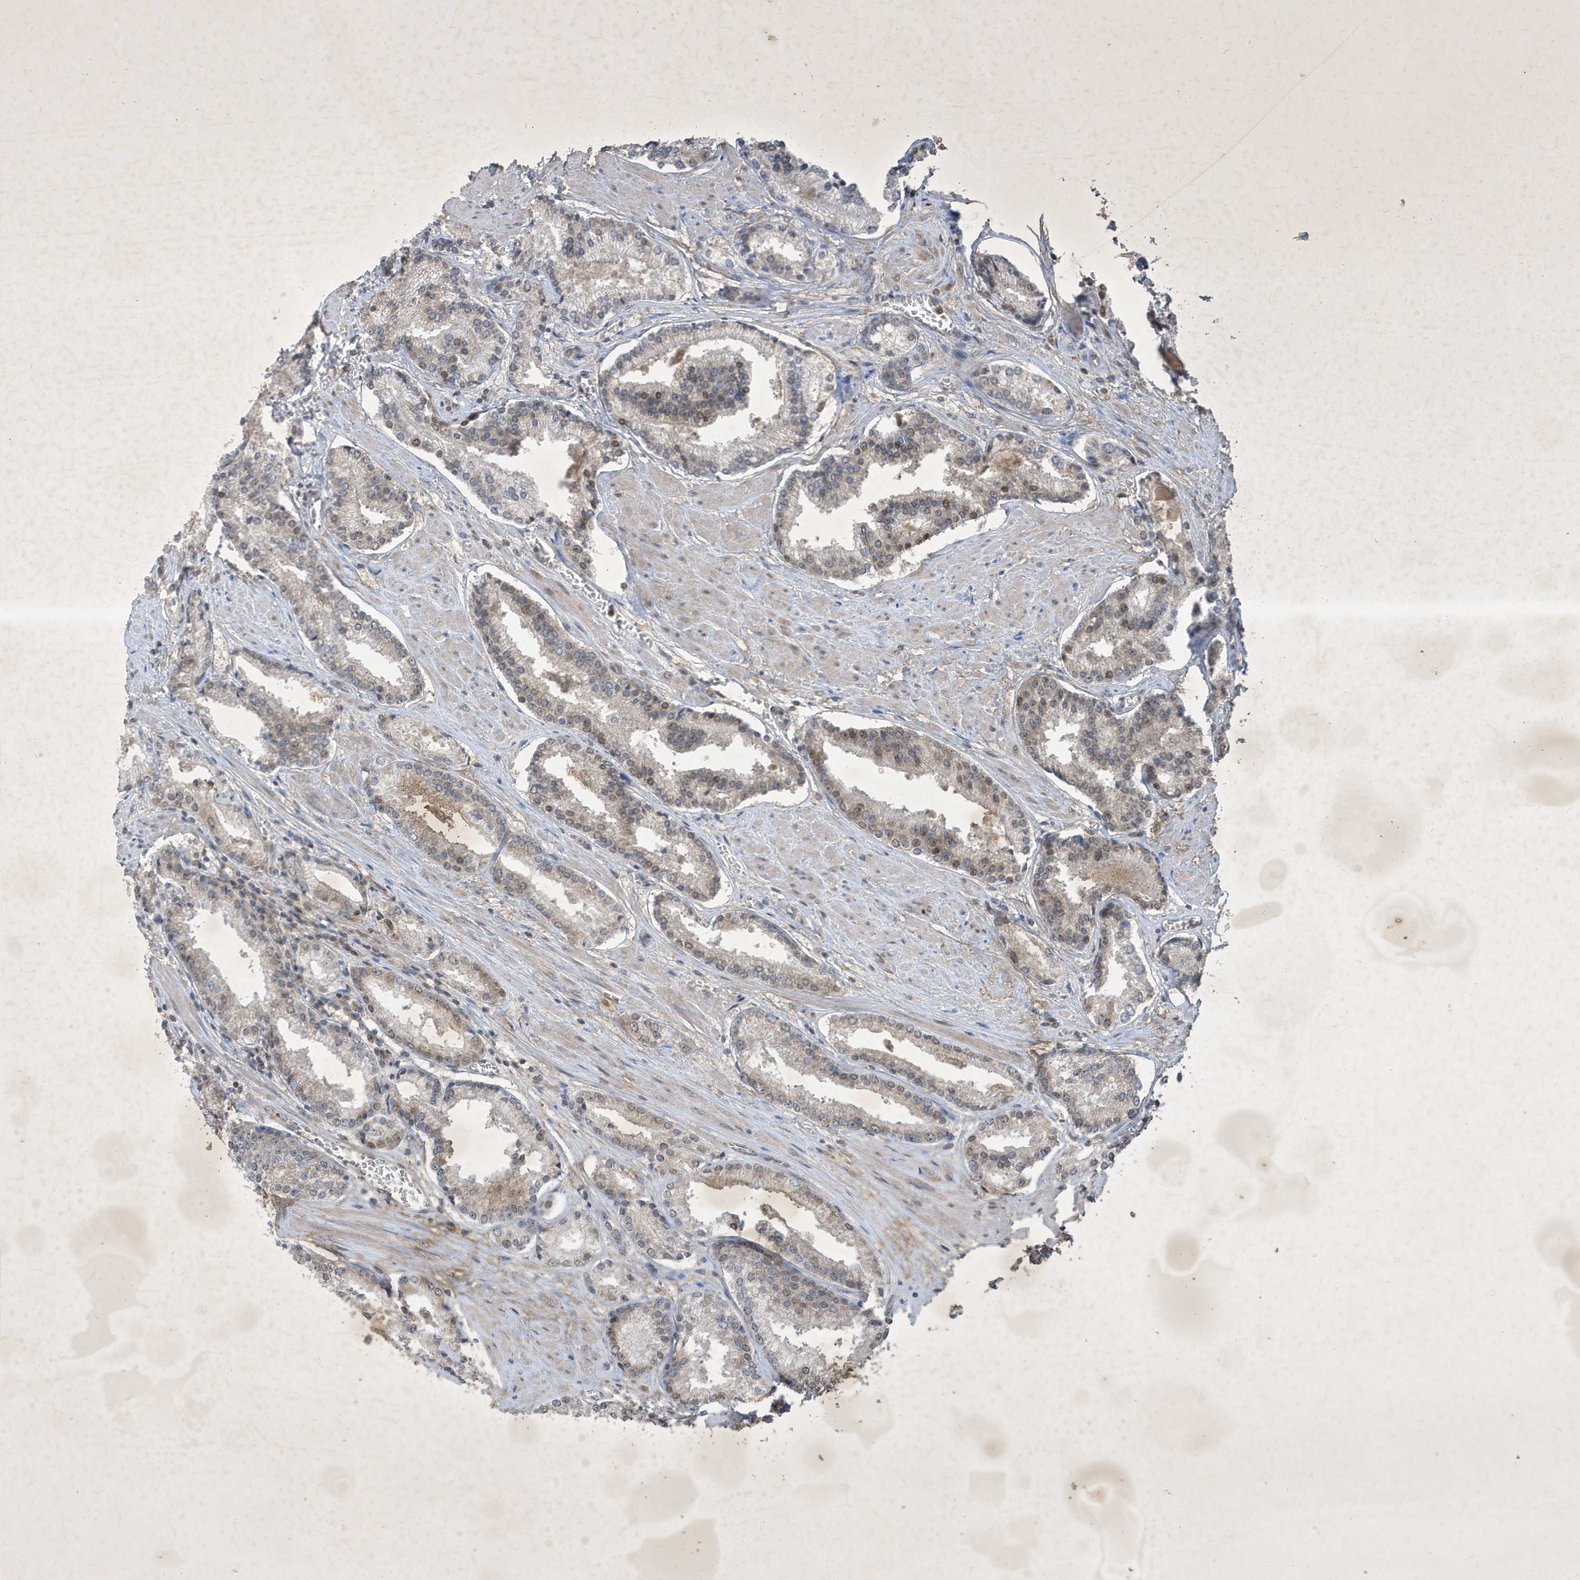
{"staining": {"intensity": "weak", "quantity": "25%-75%", "location": "cytoplasmic/membranous,nuclear"}, "tissue": "prostate cancer", "cell_type": "Tumor cells", "image_type": "cancer", "snomed": [{"axis": "morphology", "description": "Adenocarcinoma, Low grade"}, {"axis": "topography", "description": "Prostate"}], "caption": "Immunohistochemistry (DAB) staining of prostate cancer (adenocarcinoma (low-grade)) reveals weak cytoplasmic/membranous and nuclear protein positivity in approximately 25%-75% of tumor cells. (DAB (3,3'-diaminobenzidine) IHC with brightfield microscopy, high magnification).", "gene": "STX10", "patient": {"sex": "male", "age": 54}}